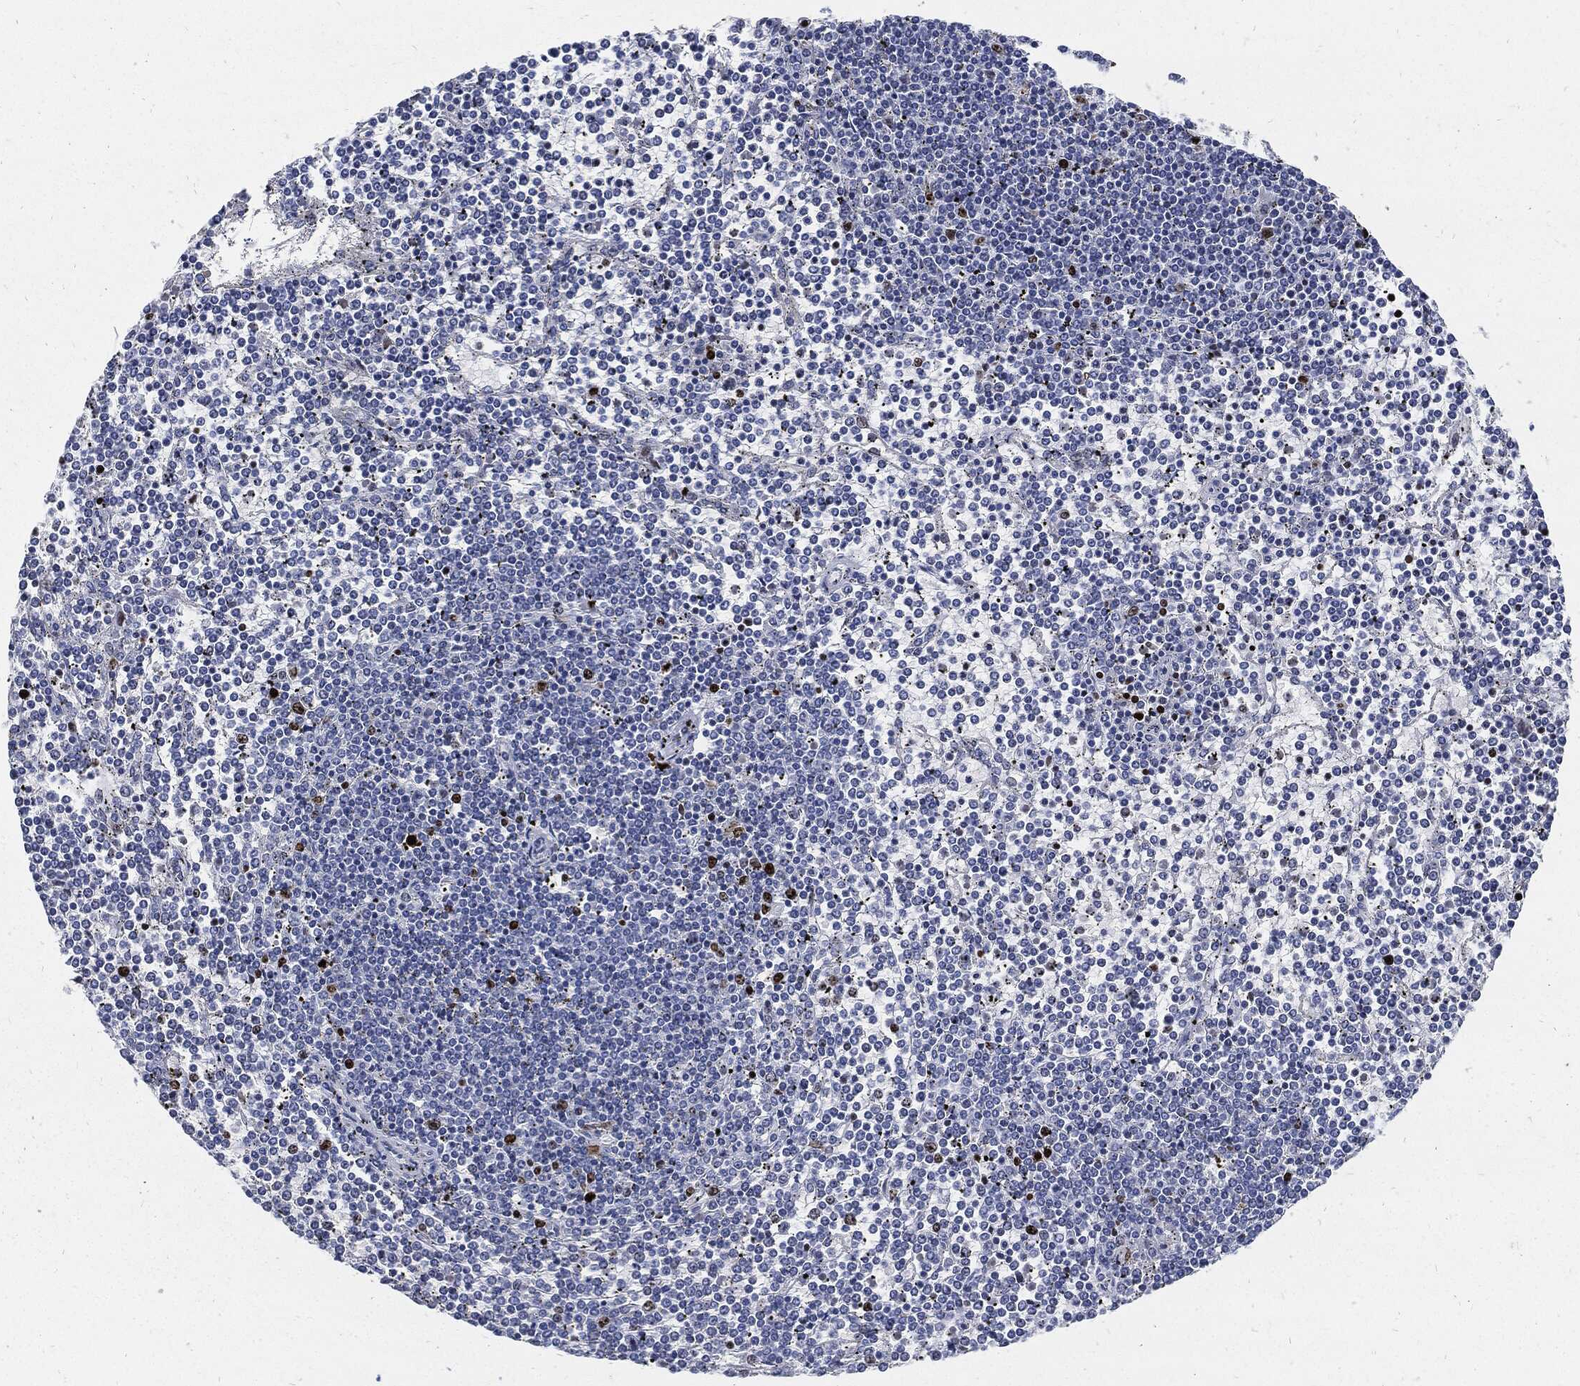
{"staining": {"intensity": "strong", "quantity": "<25%", "location": "nuclear"}, "tissue": "lymphoma", "cell_type": "Tumor cells", "image_type": "cancer", "snomed": [{"axis": "morphology", "description": "Malignant lymphoma, non-Hodgkin's type, Low grade"}, {"axis": "topography", "description": "Spleen"}], "caption": "Lymphoma stained with IHC shows strong nuclear positivity in about <25% of tumor cells.", "gene": "MKI67", "patient": {"sex": "female", "age": 19}}